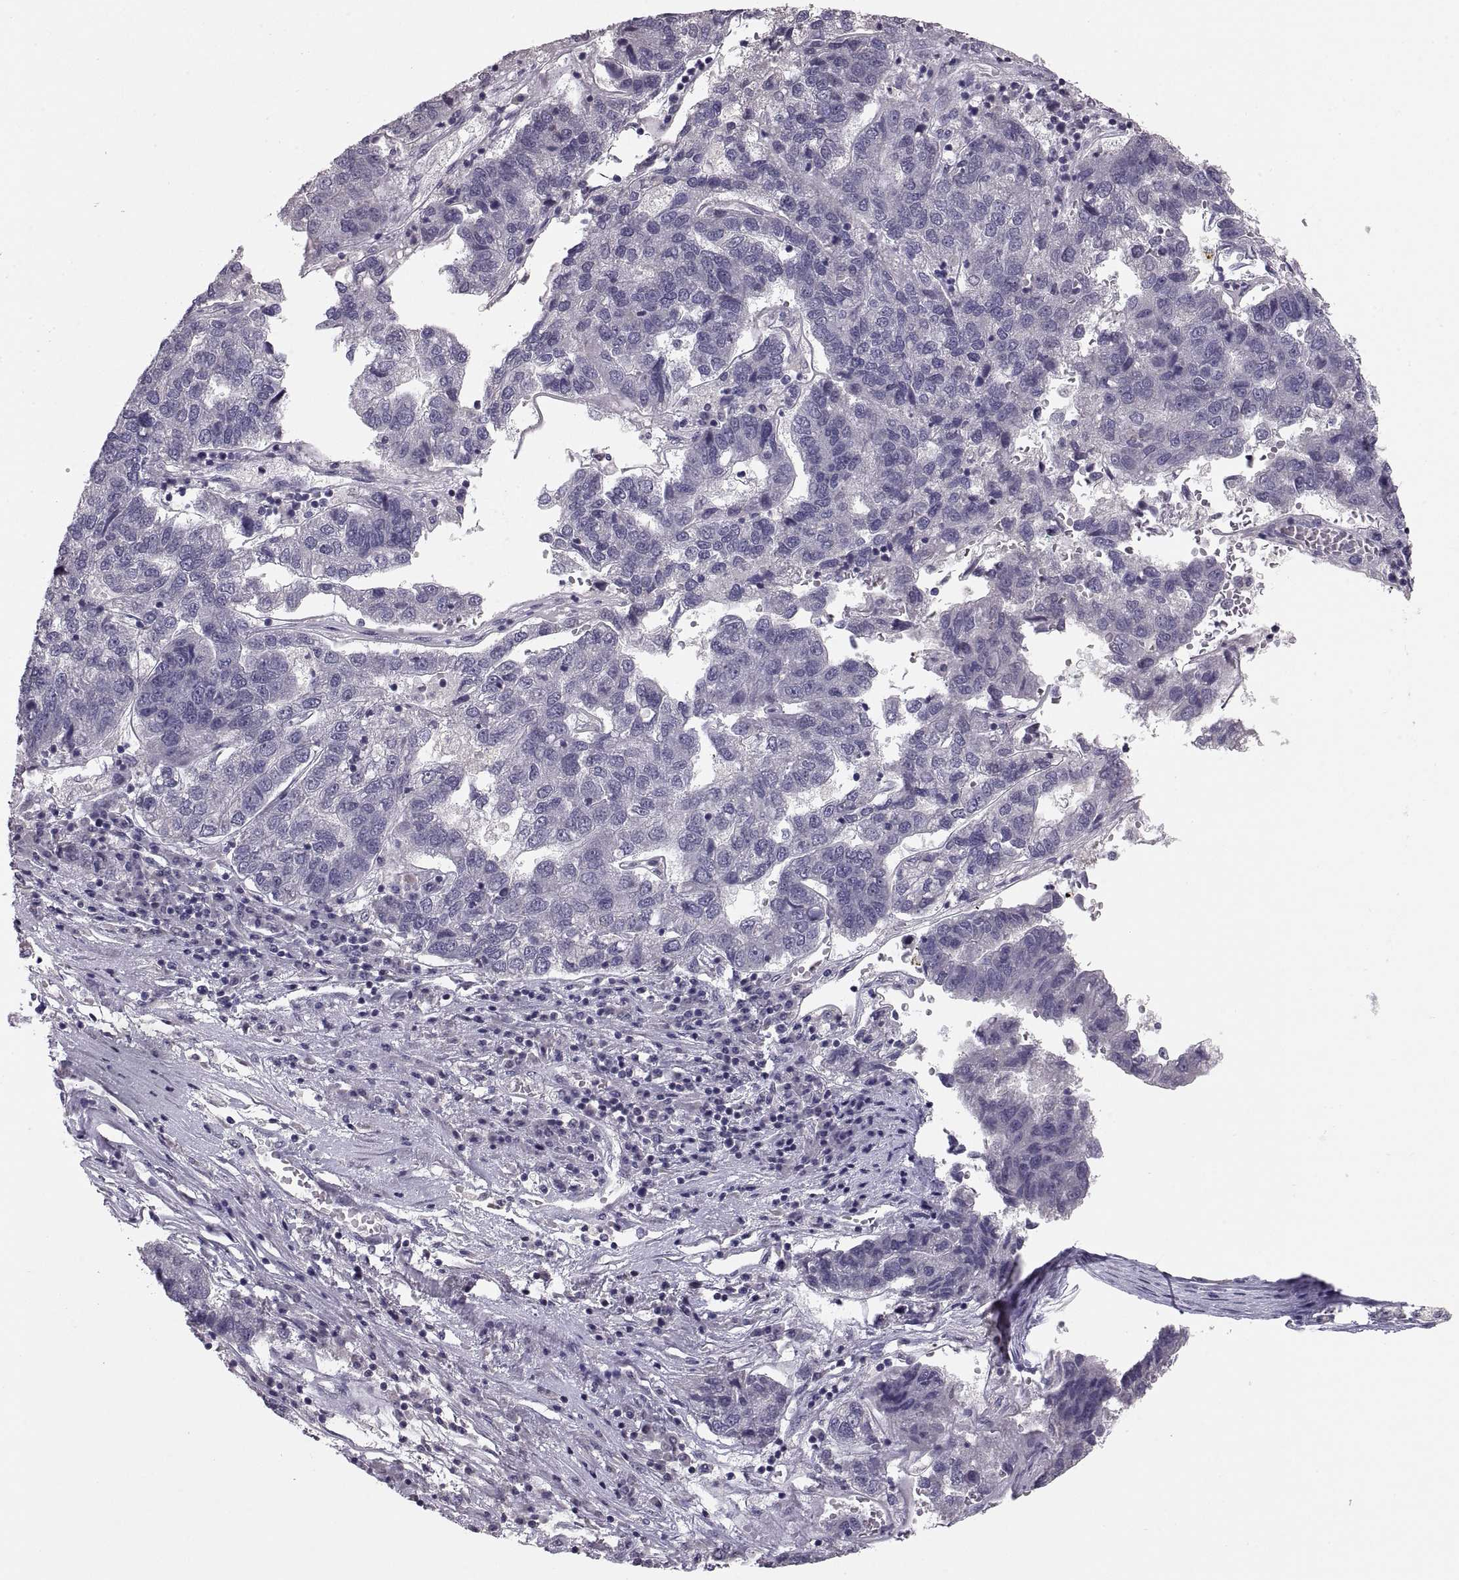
{"staining": {"intensity": "negative", "quantity": "none", "location": "none"}, "tissue": "pancreatic cancer", "cell_type": "Tumor cells", "image_type": "cancer", "snomed": [{"axis": "morphology", "description": "Adenocarcinoma, NOS"}, {"axis": "topography", "description": "Pancreas"}], "caption": "The micrograph reveals no significant staining in tumor cells of pancreatic cancer (adenocarcinoma).", "gene": "PAX2", "patient": {"sex": "female", "age": 61}}